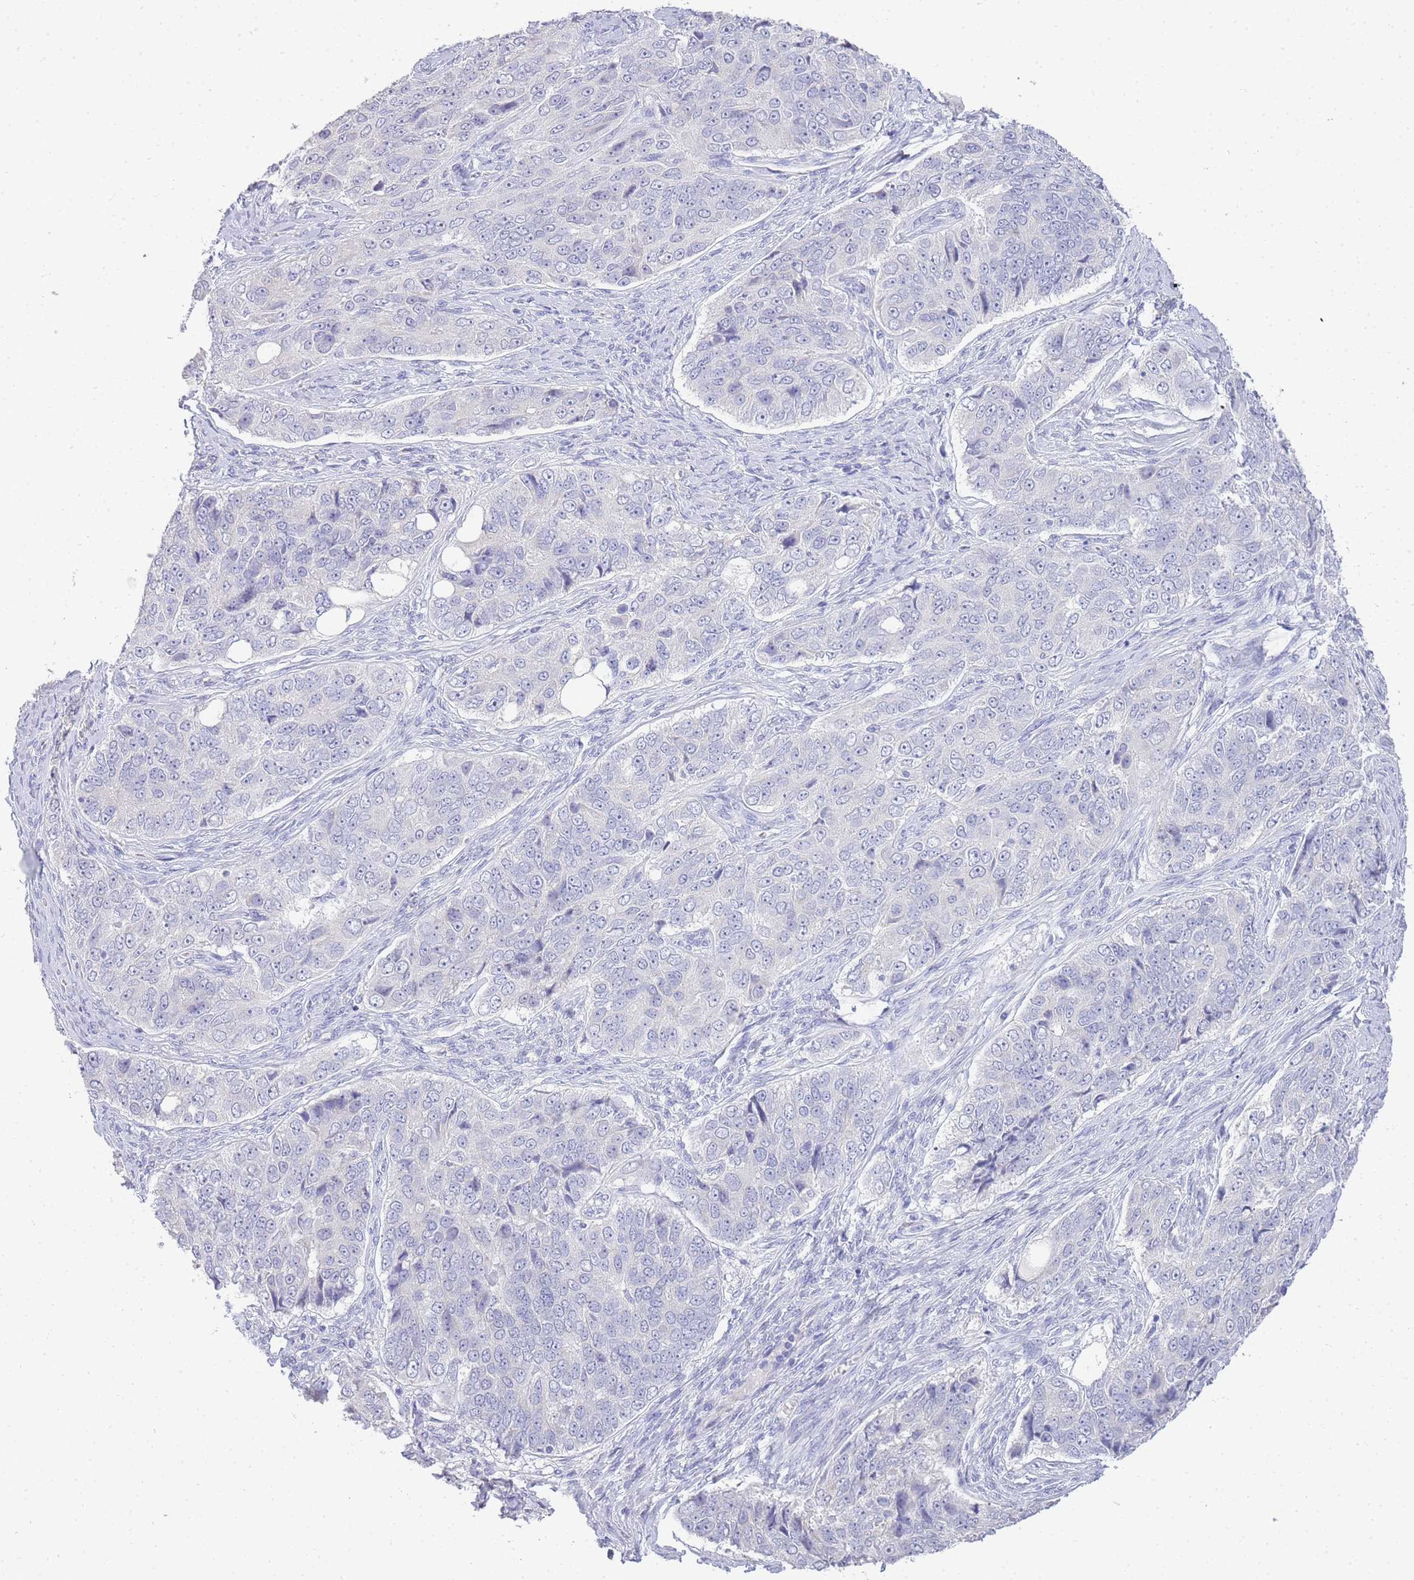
{"staining": {"intensity": "negative", "quantity": "none", "location": "none"}, "tissue": "ovarian cancer", "cell_type": "Tumor cells", "image_type": "cancer", "snomed": [{"axis": "morphology", "description": "Carcinoma, endometroid"}, {"axis": "topography", "description": "Ovary"}], "caption": "This is an IHC photomicrograph of ovarian cancer. There is no staining in tumor cells.", "gene": "DPP4", "patient": {"sex": "female", "age": 51}}